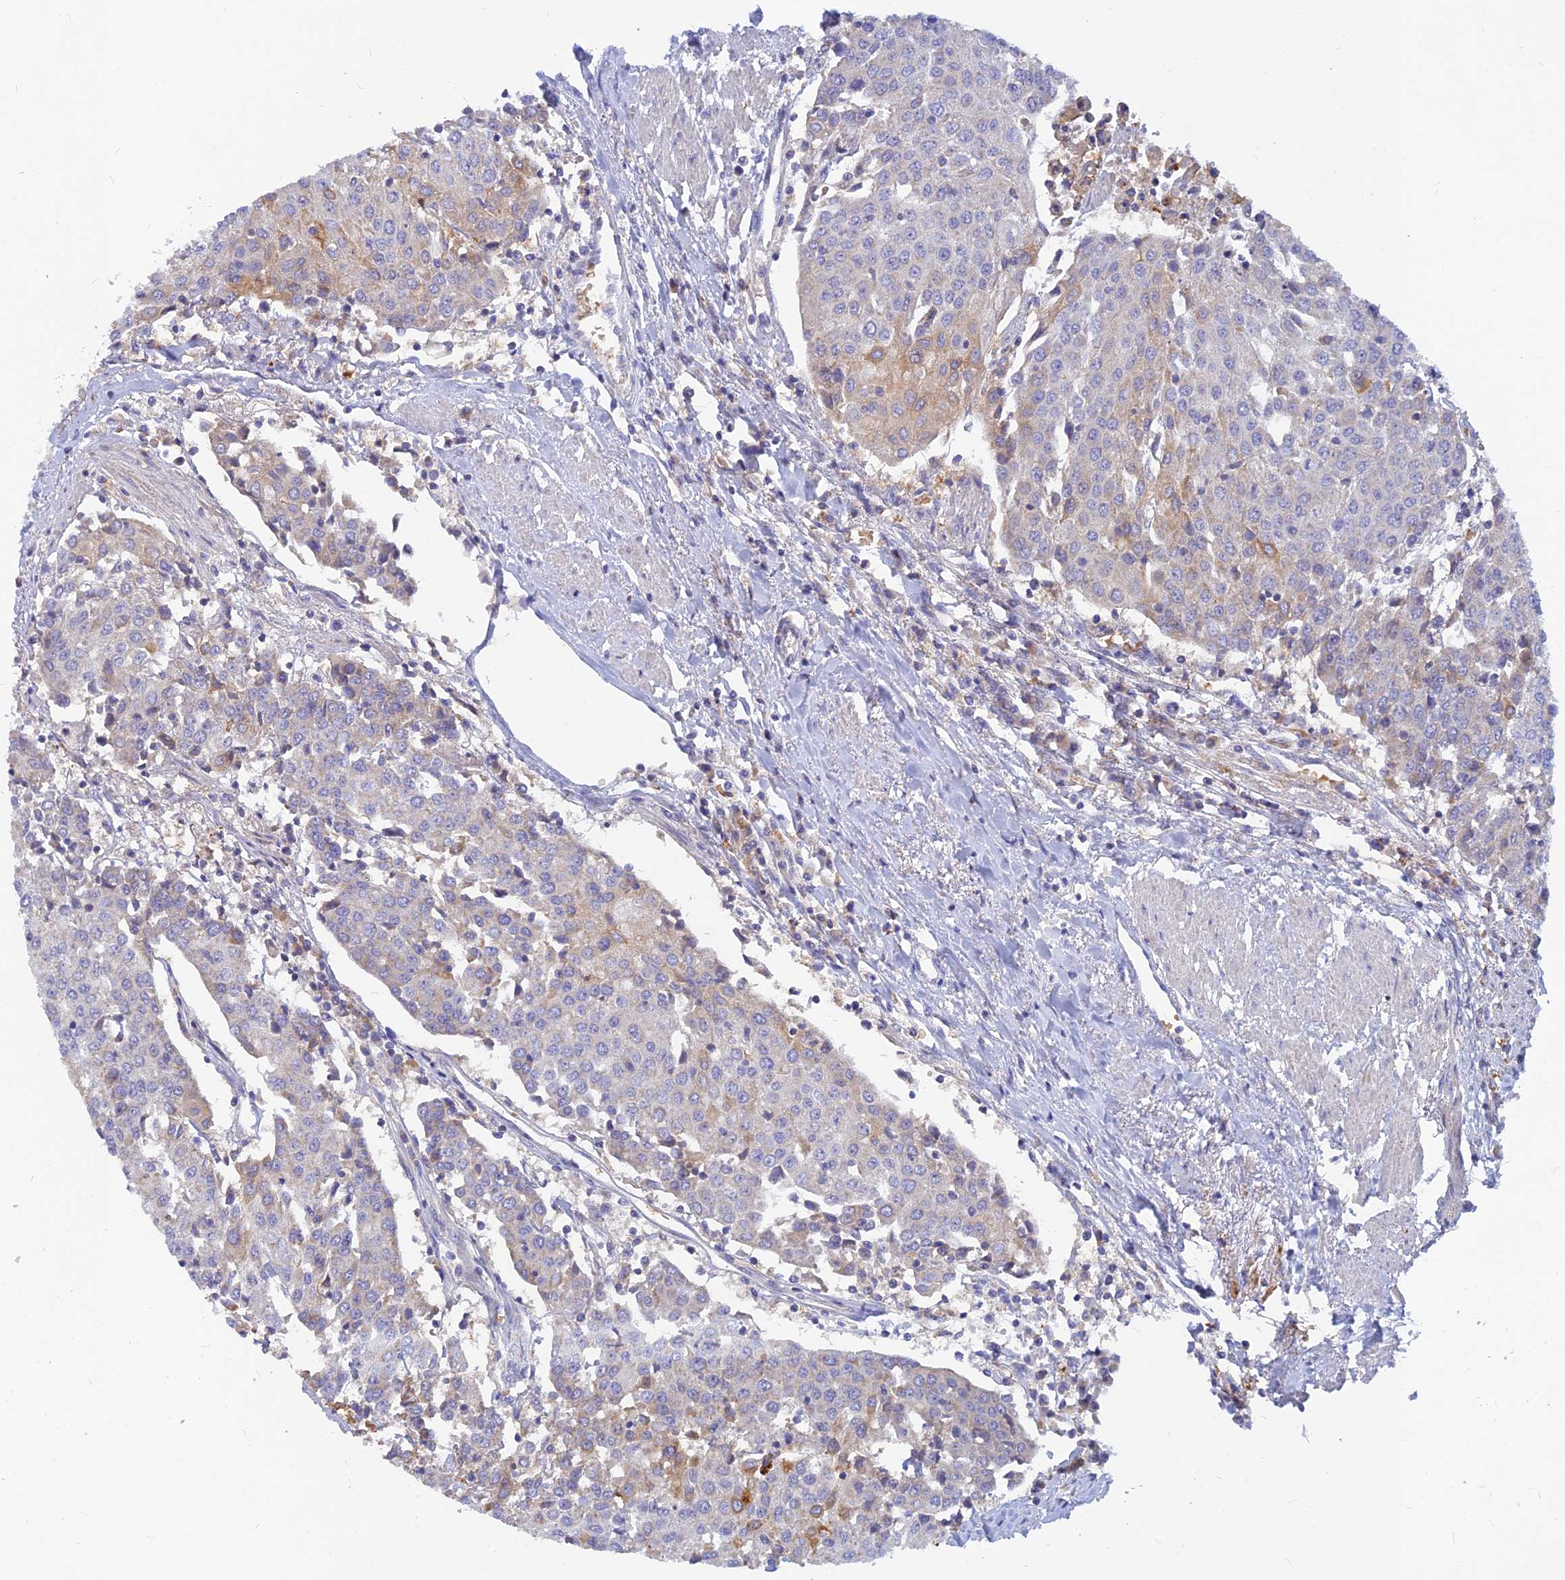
{"staining": {"intensity": "weak", "quantity": "<25%", "location": "cytoplasmic/membranous"}, "tissue": "urothelial cancer", "cell_type": "Tumor cells", "image_type": "cancer", "snomed": [{"axis": "morphology", "description": "Urothelial carcinoma, High grade"}, {"axis": "topography", "description": "Urinary bladder"}], "caption": "The micrograph reveals no staining of tumor cells in urothelial cancer. (DAB (3,3'-diaminobenzidine) immunohistochemistry with hematoxylin counter stain).", "gene": "CACNA1B", "patient": {"sex": "female", "age": 85}}